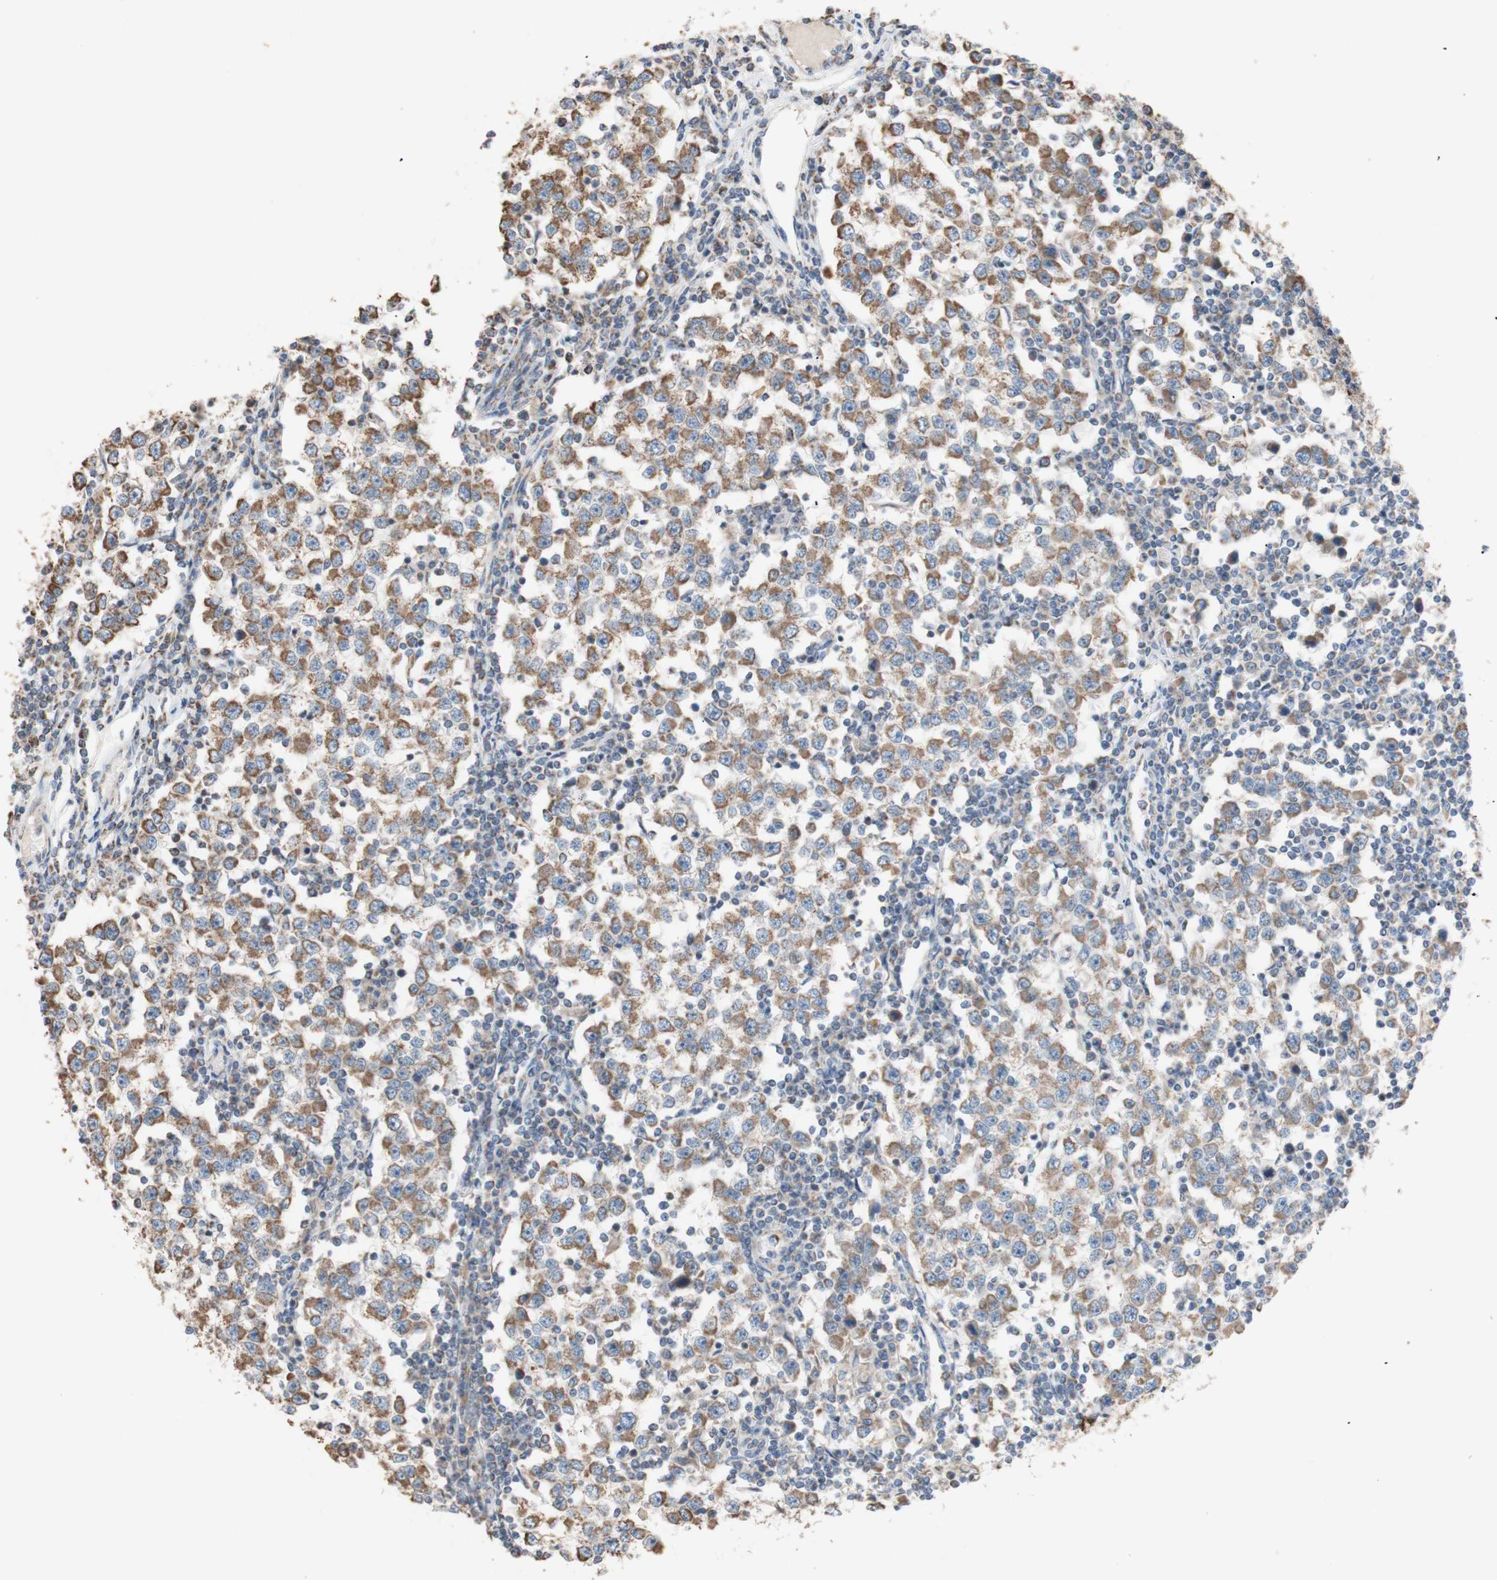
{"staining": {"intensity": "moderate", "quantity": ">75%", "location": "cytoplasmic/membranous"}, "tissue": "testis cancer", "cell_type": "Tumor cells", "image_type": "cancer", "snomed": [{"axis": "morphology", "description": "Seminoma, NOS"}, {"axis": "topography", "description": "Testis"}], "caption": "This image reveals IHC staining of human seminoma (testis), with medium moderate cytoplasmic/membranous expression in approximately >75% of tumor cells.", "gene": "PTGIS", "patient": {"sex": "male", "age": 65}}